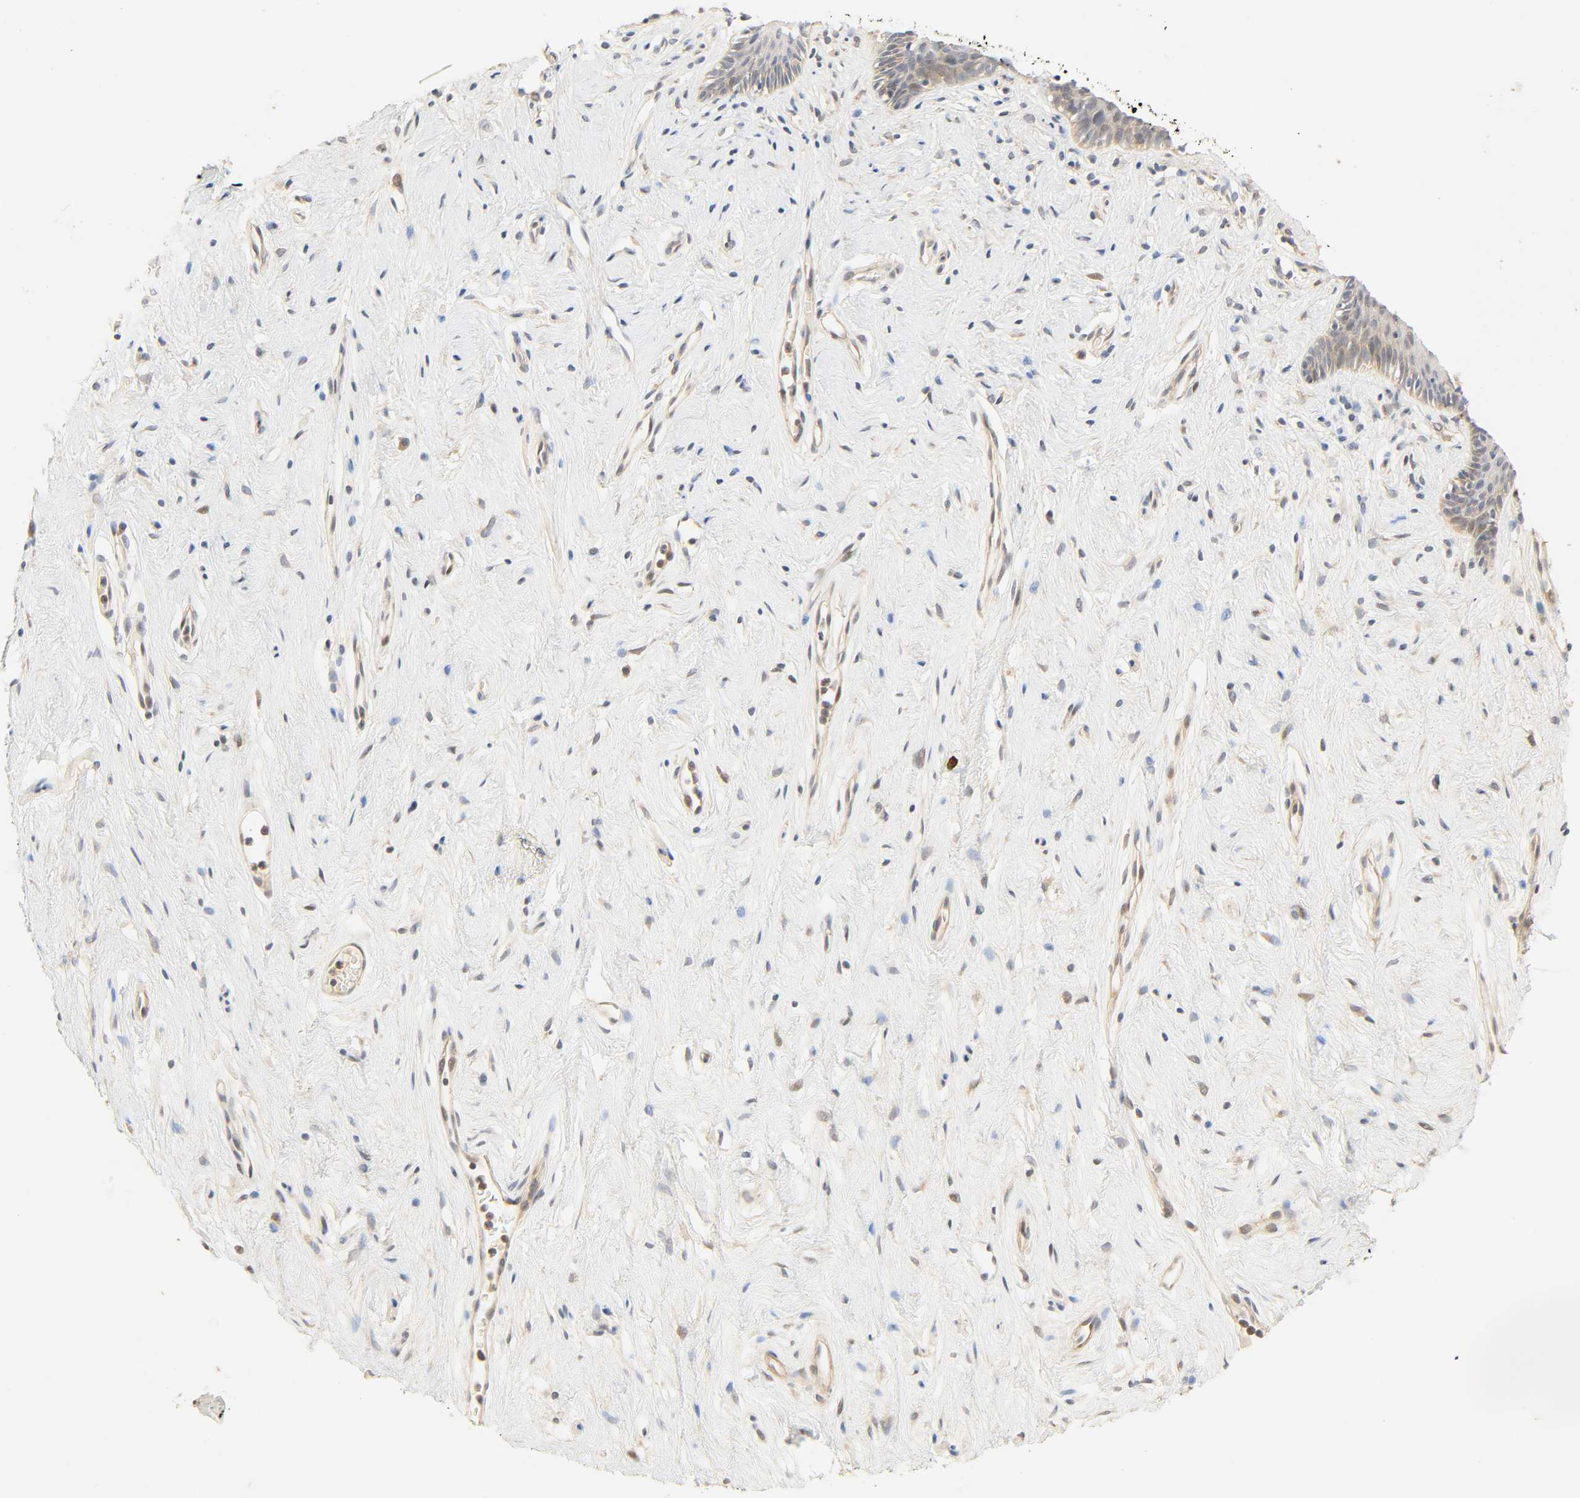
{"staining": {"intensity": "weak", "quantity": "<25%", "location": "cytoplasmic/membranous"}, "tissue": "vagina", "cell_type": "Squamous epithelial cells", "image_type": "normal", "snomed": [{"axis": "morphology", "description": "Normal tissue, NOS"}, {"axis": "topography", "description": "Vagina"}], "caption": "IHC of benign vagina shows no staining in squamous epithelial cells. (DAB immunohistochemistry (IHC), high magnification).", "gene": "CACNA1G", "patient": {"sex": "female", "age": 44}}